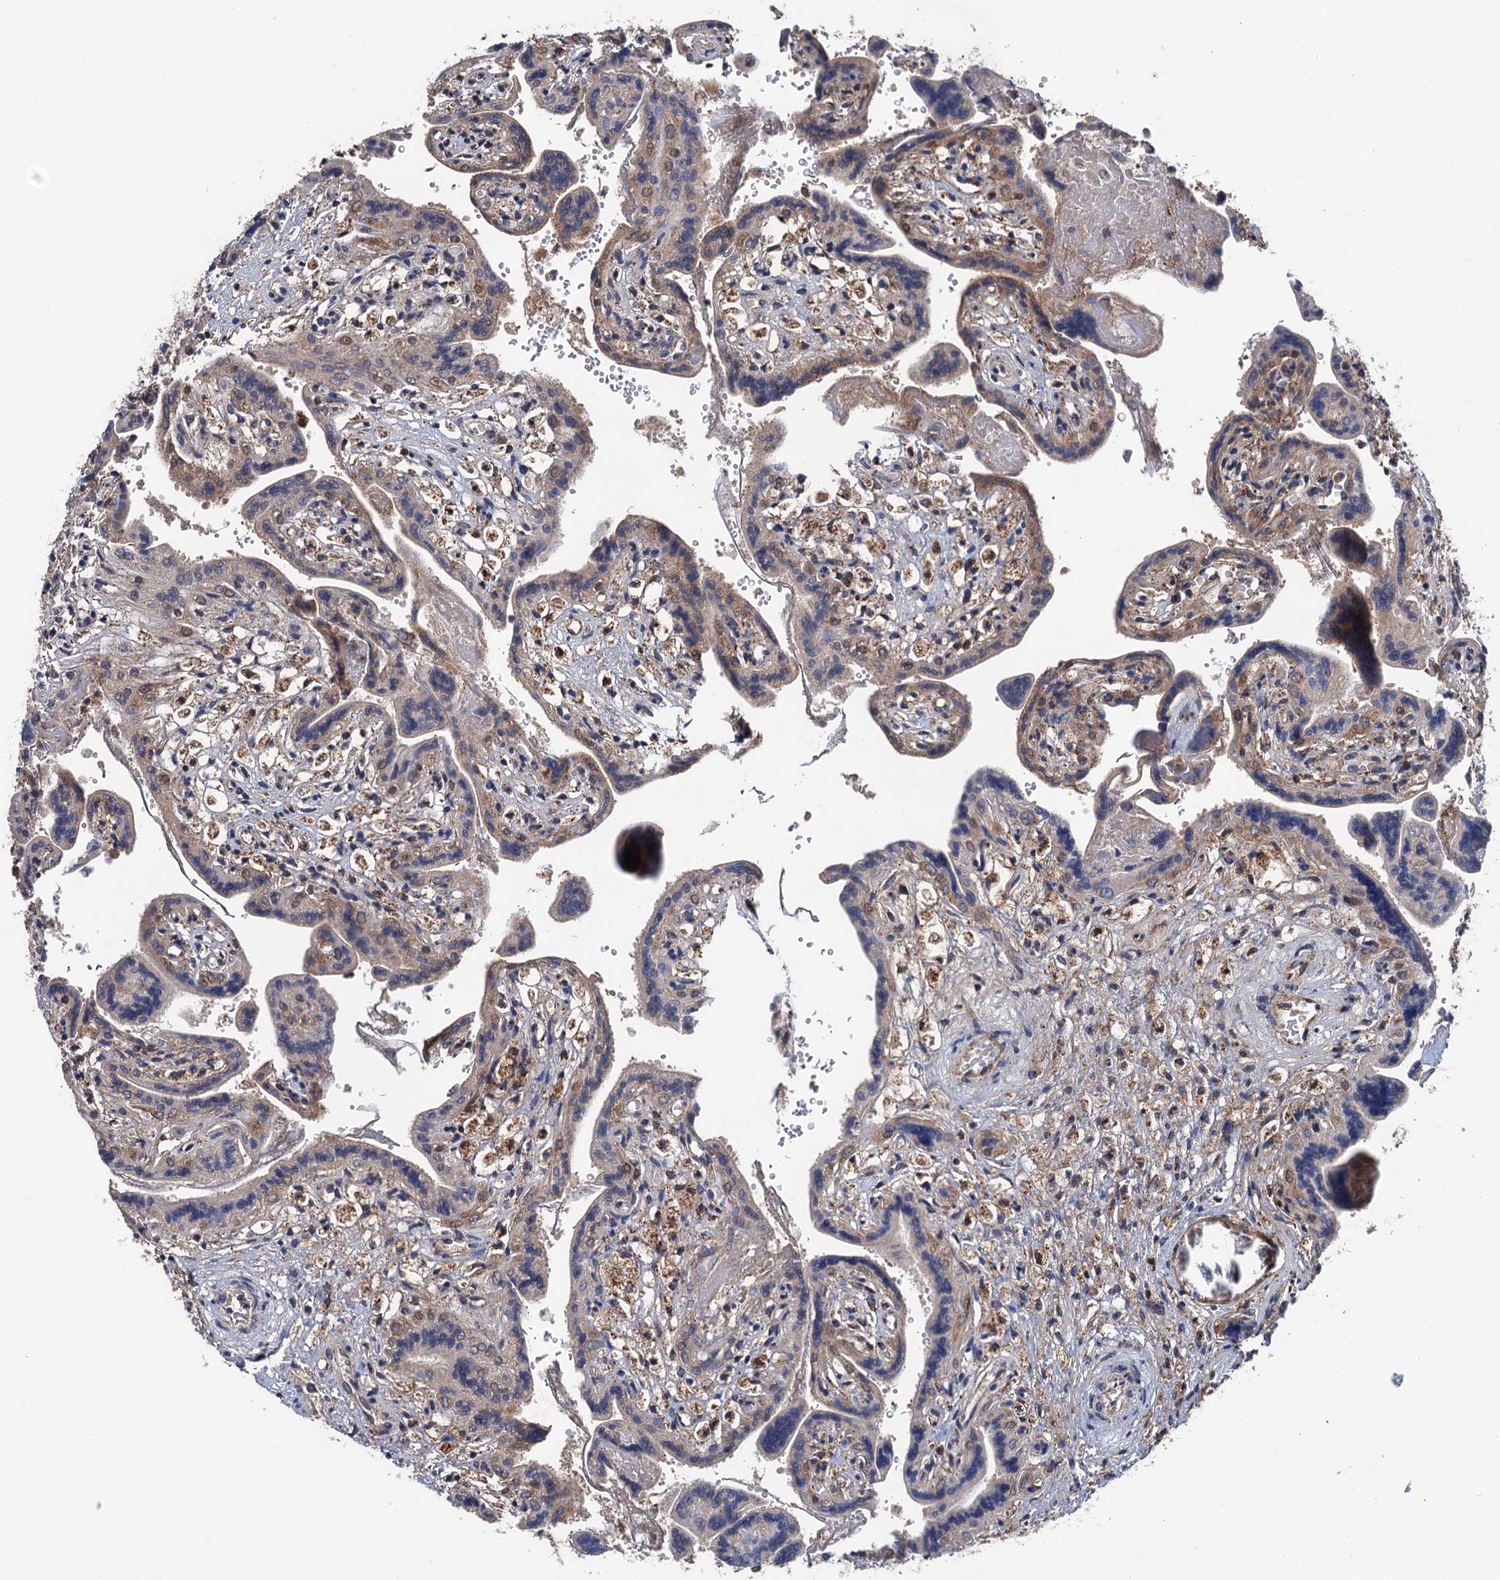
{"staining": {"intensity": "moderate", "quantity": "25%-75%", "location": "cytoplasmic/membranous"}, "tissue": "placenta", "cell_type": "Trophoblastic cells", "image_type": "normal", "snomed": [{"axis": "morphology", "description": "Normal tissue, NOS"}, {"axis": "topography", "description": "Placenta"}], "caption": "A medium amount of moderate cytoplasmic/membranous expression is identified in about 25%-75% of trophoblastic cells in unremarkable placenta.", "gene": "IVD", "patient": {"sex": "female", "age": 37}}